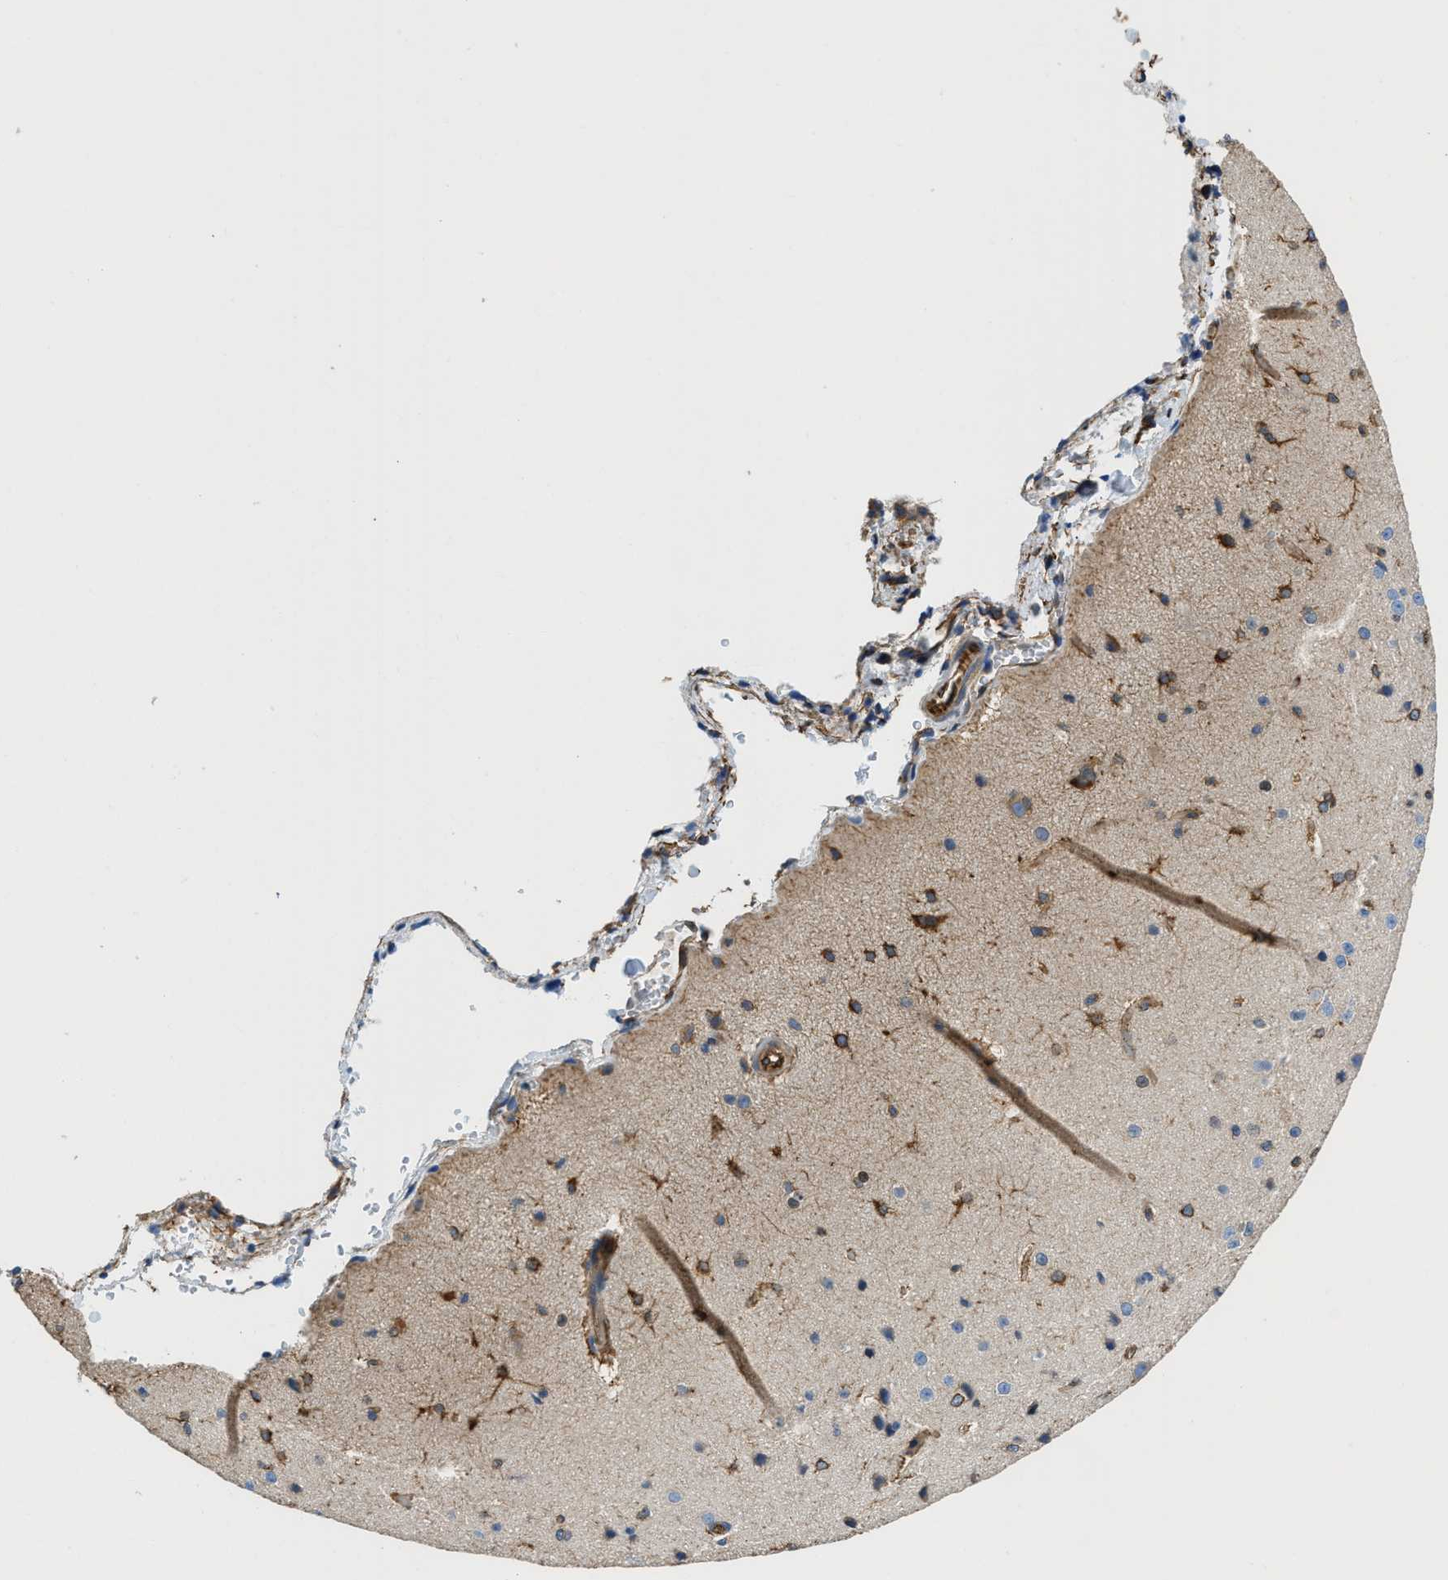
{"staining": {"intensity": "moderate", "quantity": "25%-75%", "location": "cytoplasmic/membranous"}, "tissue": "cerebral cortex", "cell_type": "Endothelial cells", "image_type": "normal", "snomed": [{"axis": "morphology", "description": "Normal tissue, NOS"}, {"axis": "morphology", "description": "Developmental malformation"}, {"axis": "topography", "description": "Cerebral cortex"}], "caption": "A histopathology image of cerebral cortex stained for a protein shows moderate cytoplasmic/membranous brown staining in endothelial cells.", "gene": "HSD17B12", "patient": {"sex": "female", "age": 30}}